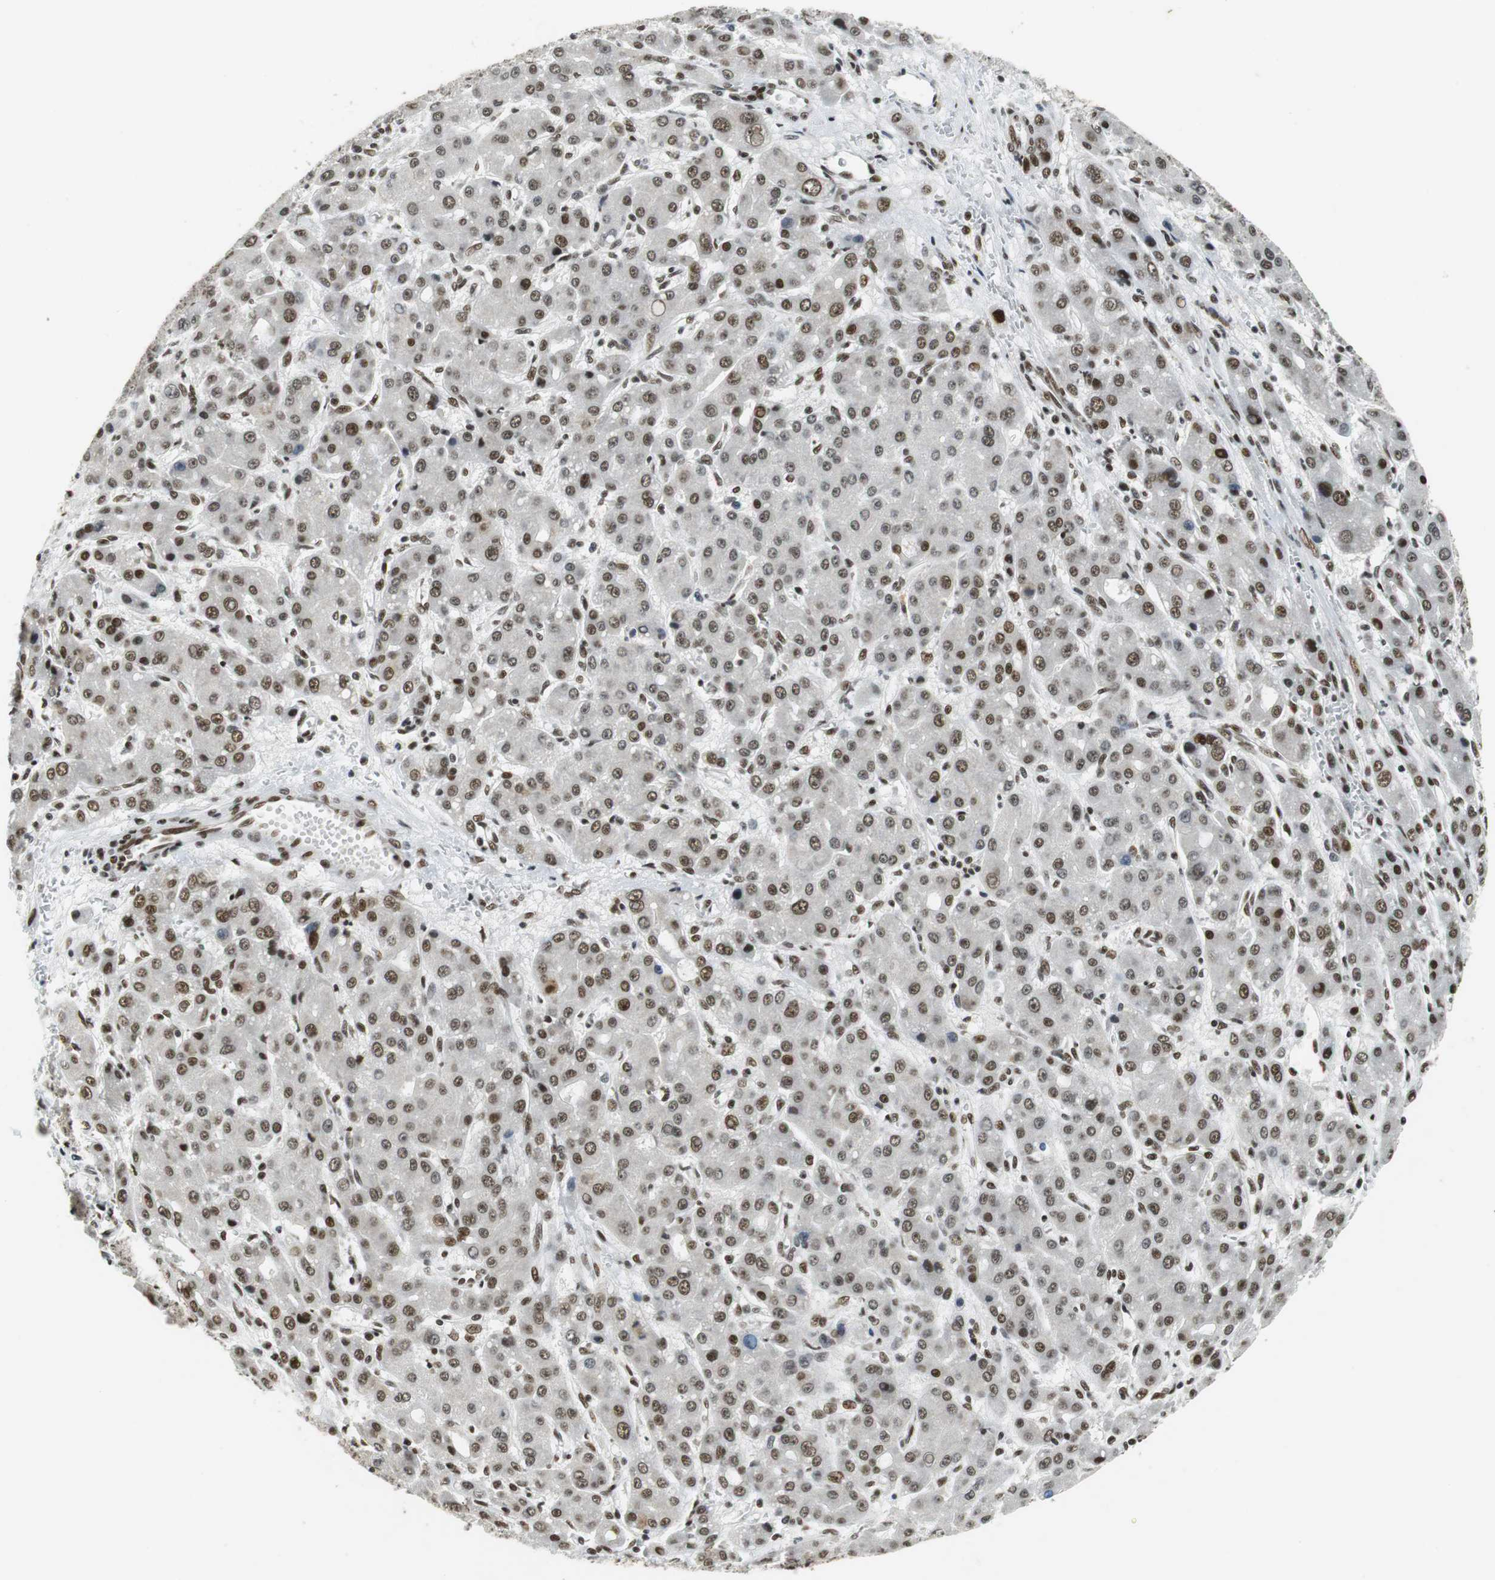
{"staining": {"intensity": "strong", "quantity": ">75%", "location": "nuclear"}, "tissue": "liver cancer", "cell_type": "Tumor cells", "image_type": "cancer", "snomed": [{"axis": "morphology", "description": "Carcinoma, Hepatocellular, NOS"}, {"axis": "topography", "description": "Liver"}], "caption": "A high-resolution photomicrograph shows IHC staining of liver hepatocellular carcinoma, which reveals strong nuclear positivity in approximately >75% of tumor cells.", "gene": "PRKDC", "patient": {"sex": "male", "age": 55}}